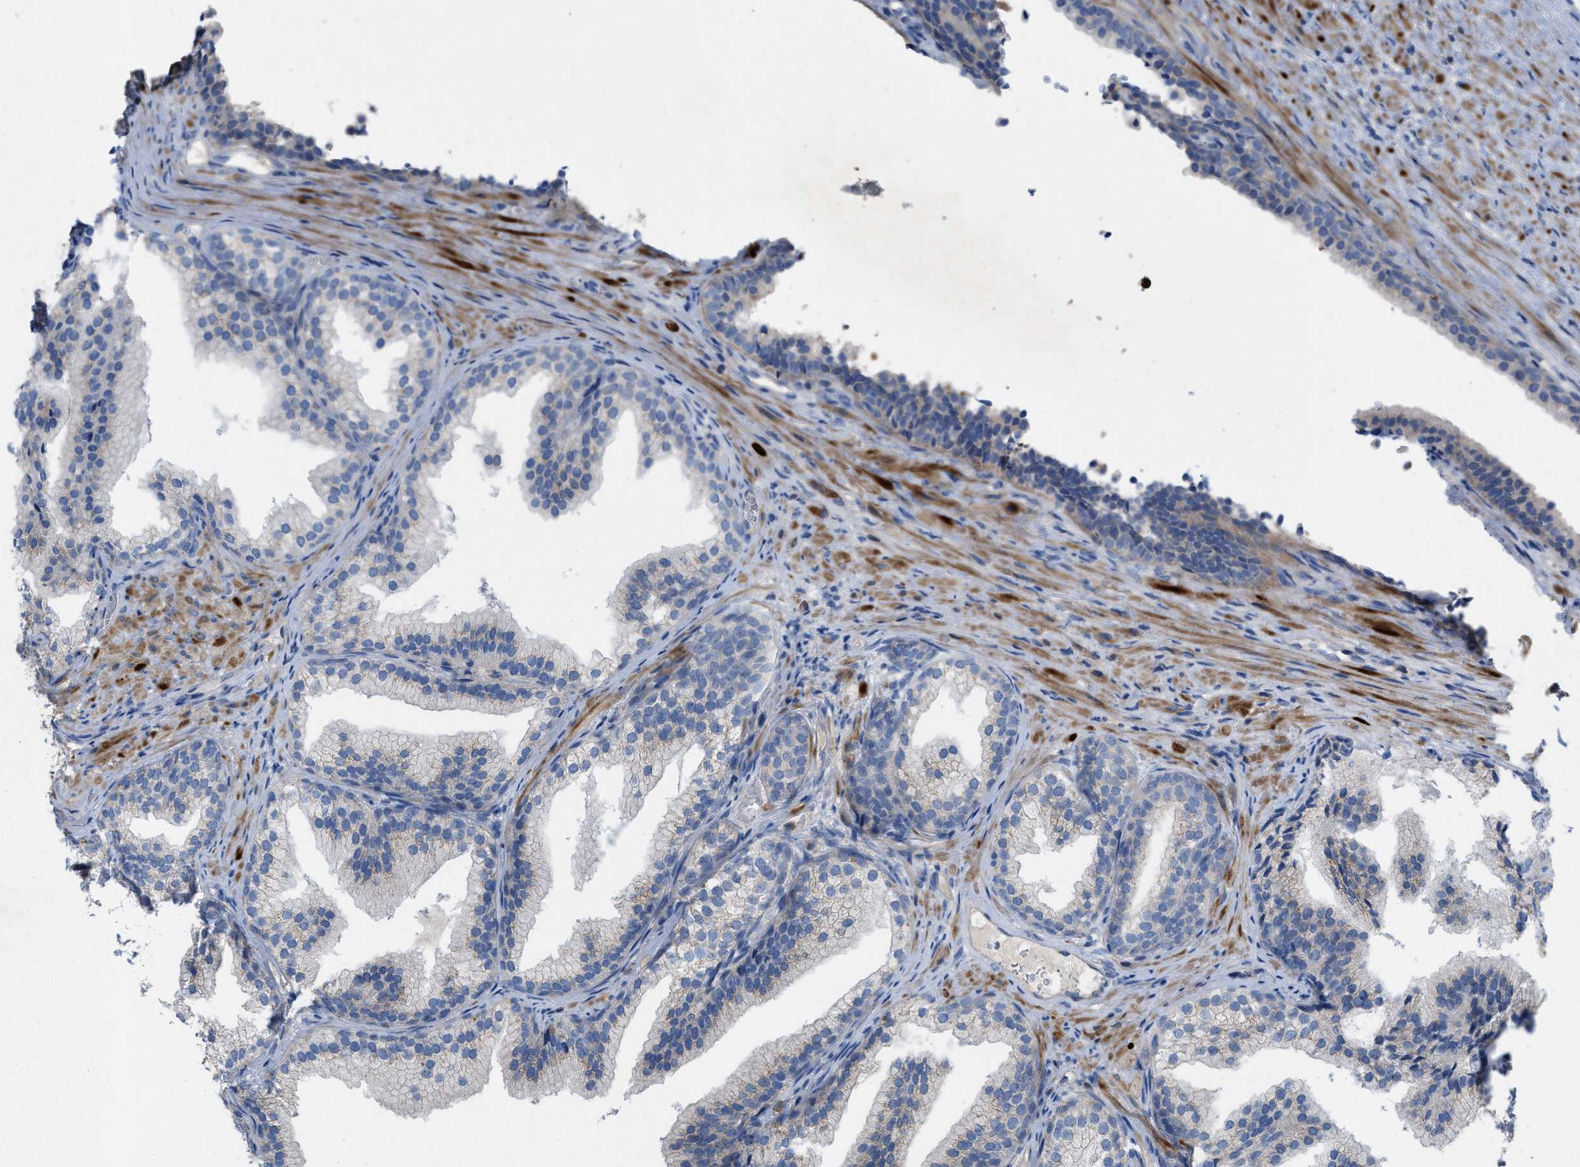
{"staining": {"intensity": "negative", "quantity": "none", "location": "none"}, "tissue": "prostate", "cell_type": "Glandular cells", "image_type": "normal", "snomed": [{"axis": "morphology", "description": "Normal tissue, NOS"}, {"axis": "topography", "description": "Prostate"}], "caption": "Immunohistochemical staining of benign human prostate displays no significant staining in glandular cells. Brightfield microscopy of immunohistochemistry (IHC) stained with DAB (3,3'-diaminobenzidine) (brown) and hematoxylin (blue), captured at high magnification.", "gene": "PLPPR5", "patient": {"sex": "male", "age": 76}}